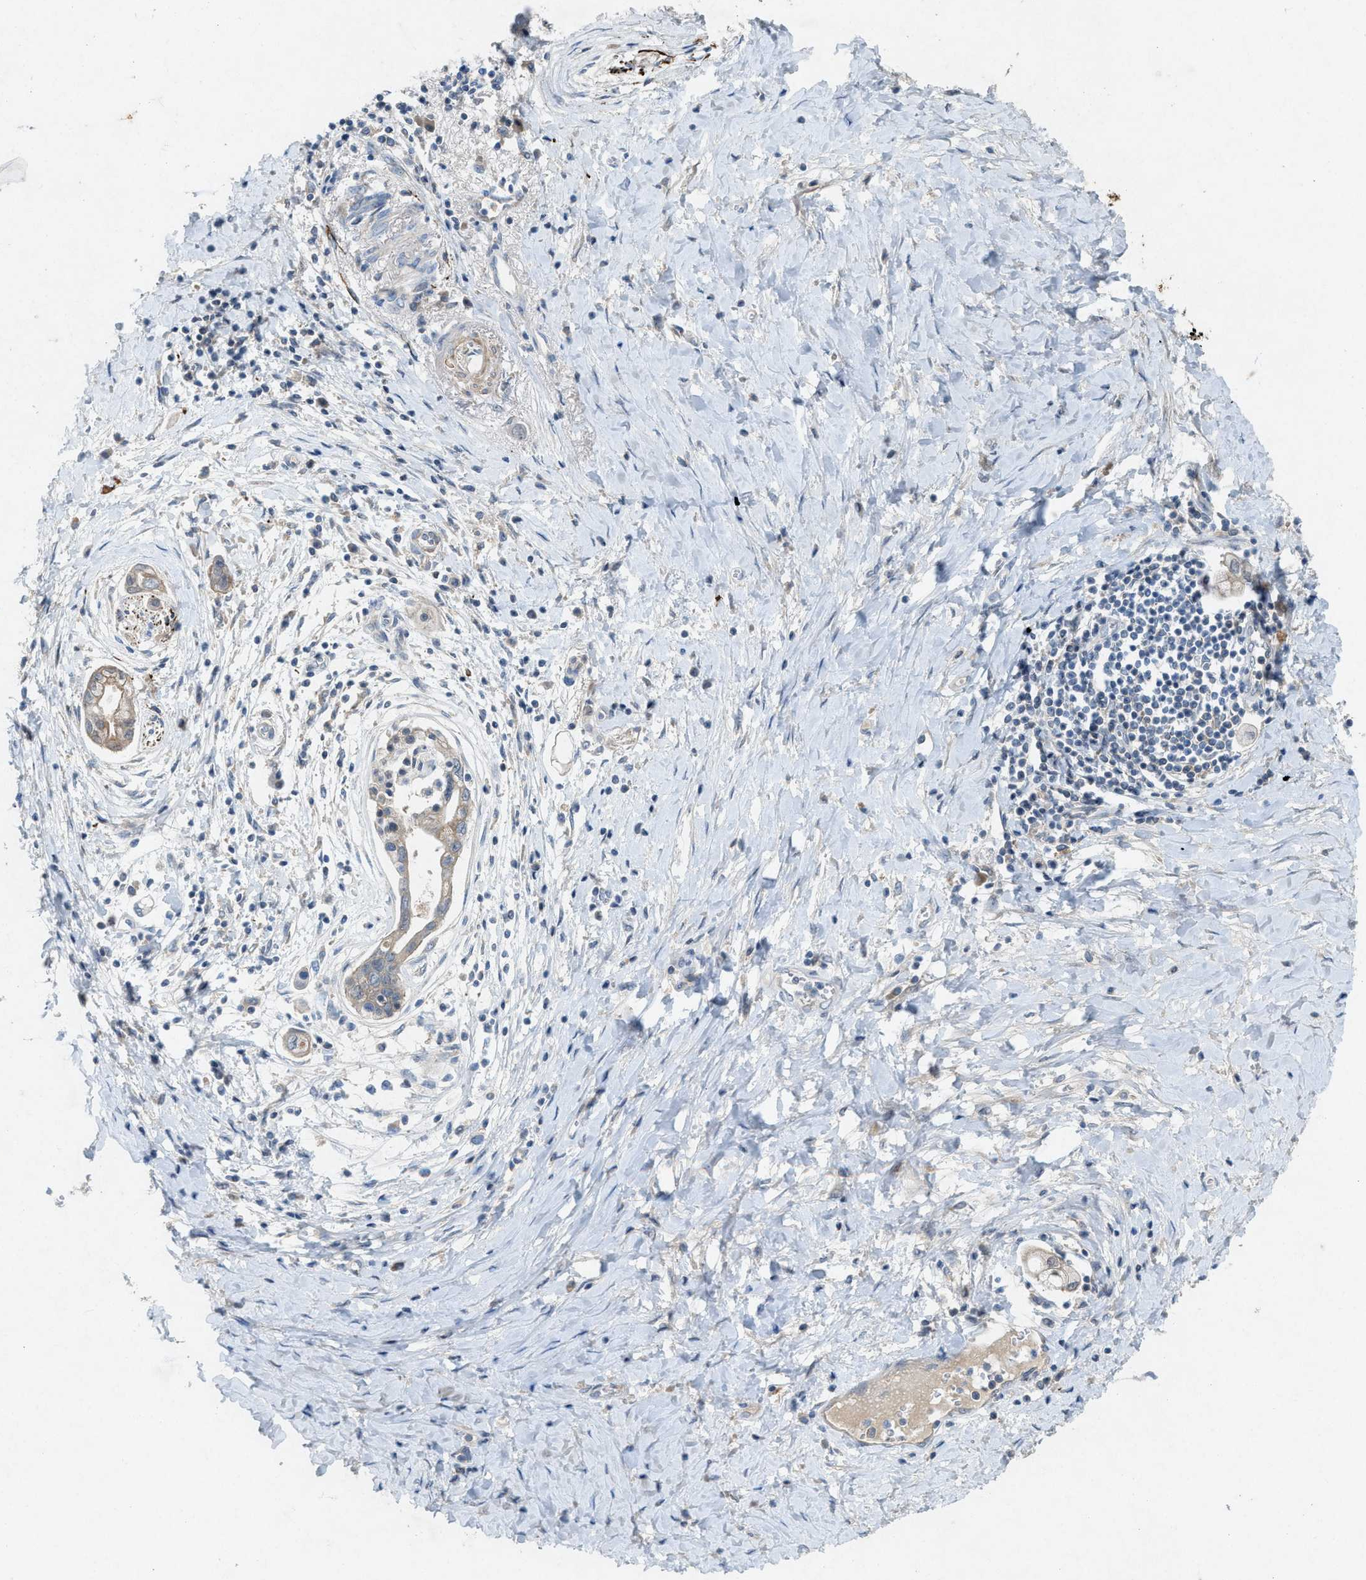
{"staining": {"intensity": "weak", "quantity": "25%-75%", "location": "cytoplasmic/membranous"}, "tissue": "pancreatic cancer", "cell_type": "Tumor cells", "image_type": "cancer", "snomed": [{"axis": "morphology", "description": "Adenocarcinoma, NOS"}, {"axis": "topography", "description": "Pancreas"}], "caption": "A brown stain shows weak cytoplasmic/membranous expression of a protein in pancreatic cancer tumor cells.", "gene": "URGCP", "patient": {"sex": "male", "age": 59}}